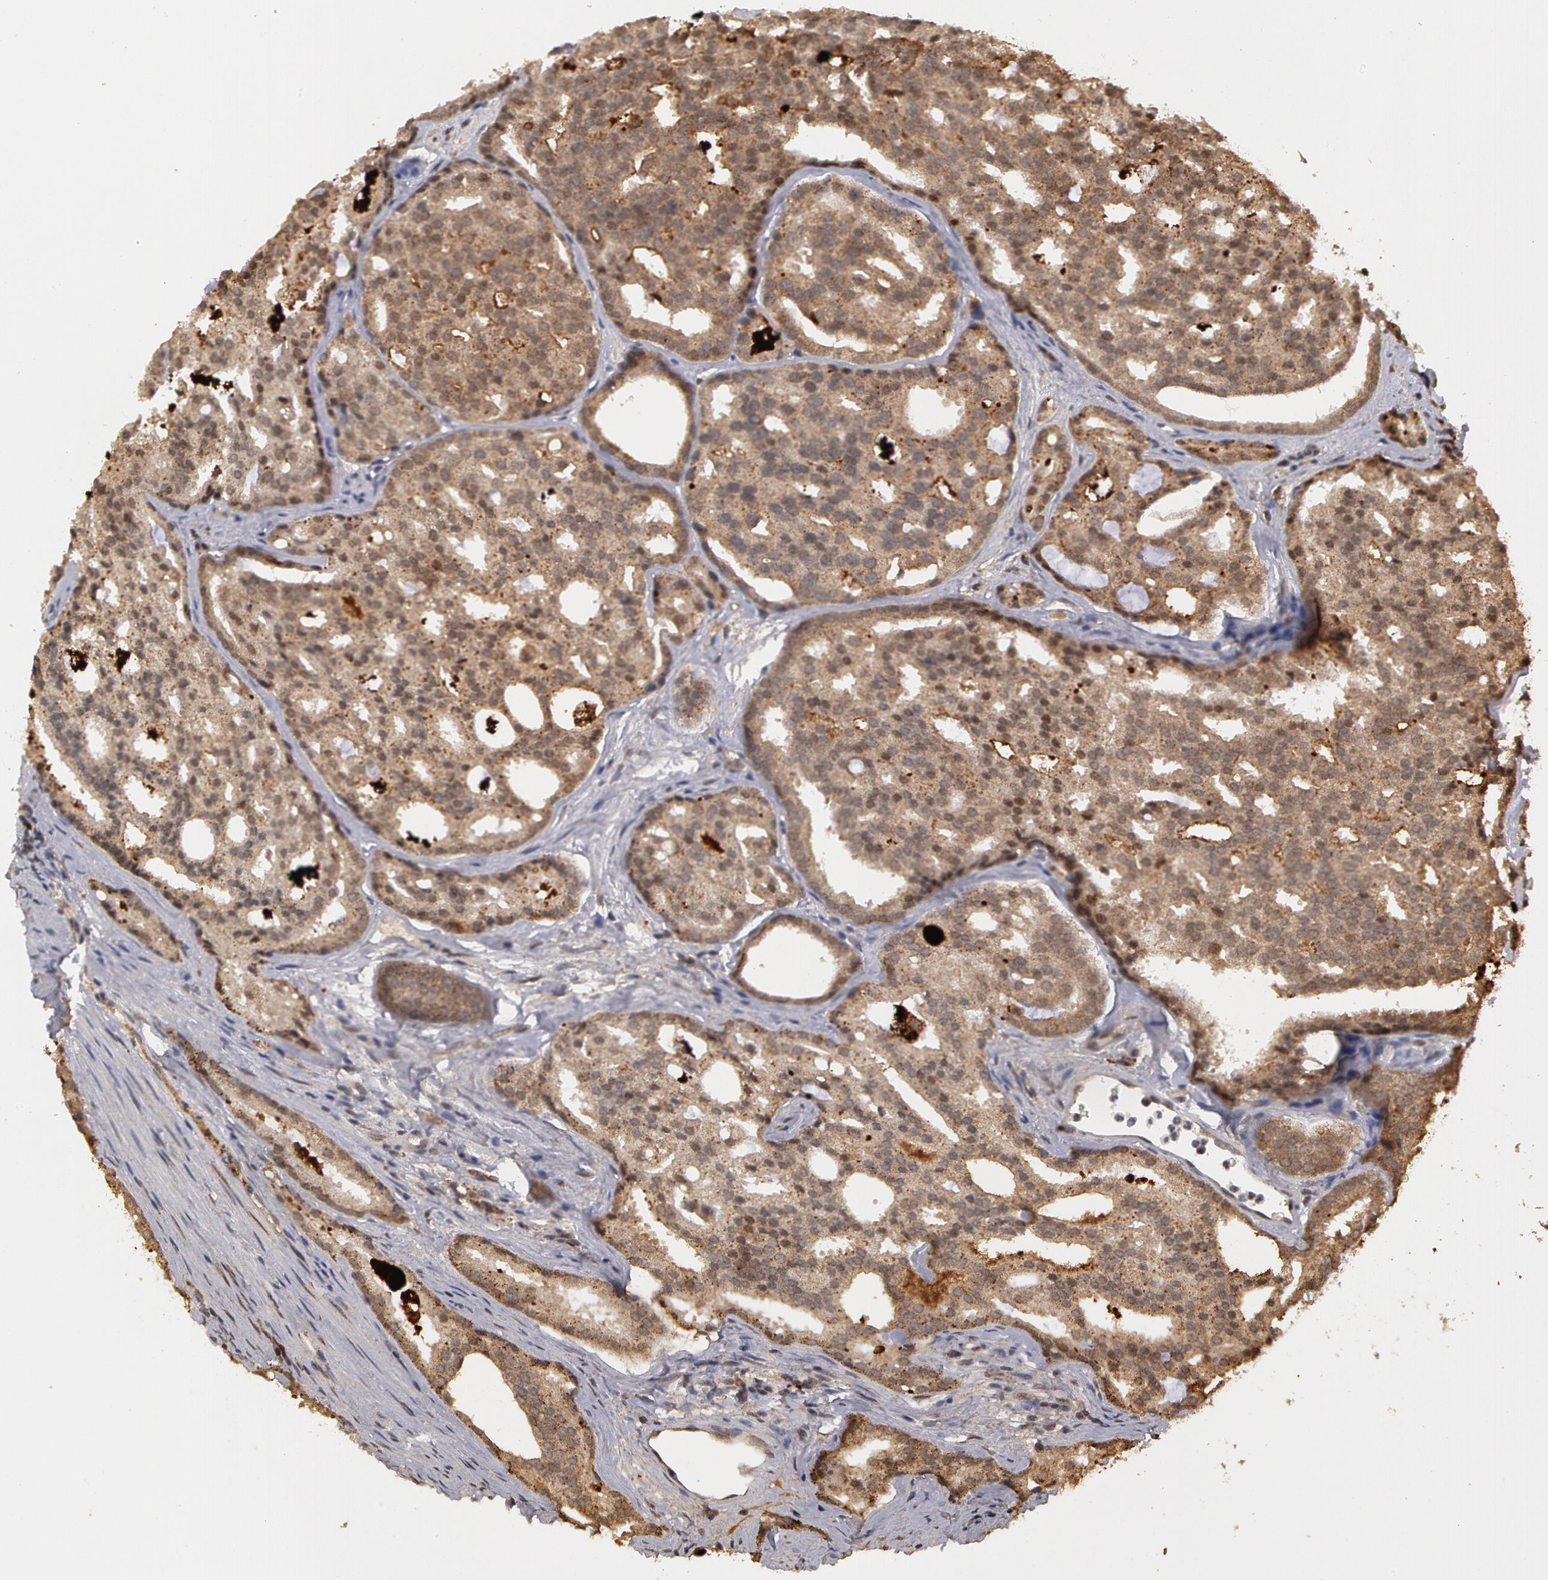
{"staining": {"intensity": "moderate", "quantity": ">75%", "location": "cytoplasmic/membranous"}, "tissue": "prostate cancer", "cell_type": "Tumor cells", "image_type": "cancer", "snomed": [{"axis": "morphology", "description": "Adenocarcinoma, High grade"}, {"axis": "topography", "description": "Prostate"}], "caption": "Tumor cells exhibit moderate cytoplasmic/membranous staining in approximately >75% of cells in high-grade adenocarcinoma (prostate).", "gene": "GLIS1", "patient": {"sex": "male", "age": 64}}